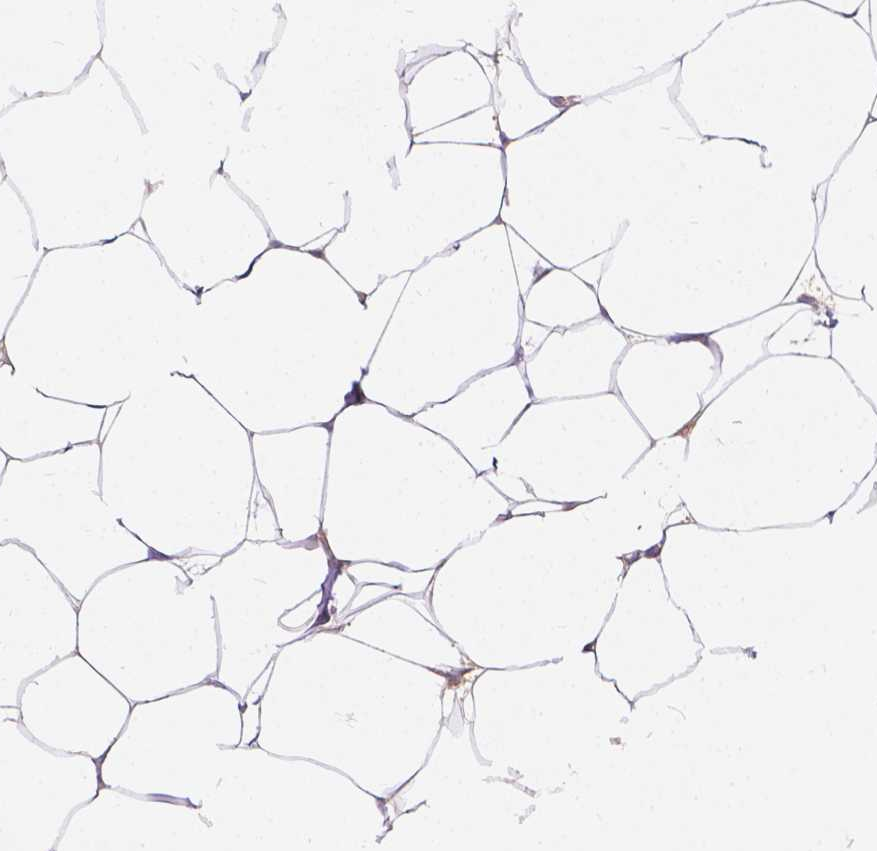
{"staining": {"intensity": "negative", "quantity": "none", "location": "none"}, "tissue": "breast", "cell_type": "Adipocytes", "image_type": "normal", "snomed": [{"axis": "morphology", "description": "Normal tissue, NOS"}, {"axis": "topography", "description": "Breast"}], "caption": "Human breast stained for a protein using IHC exhibits no positivity in adipocytes.", "gene": "DCAF4L1", "patient": {"sex": "female", "age": 32}}